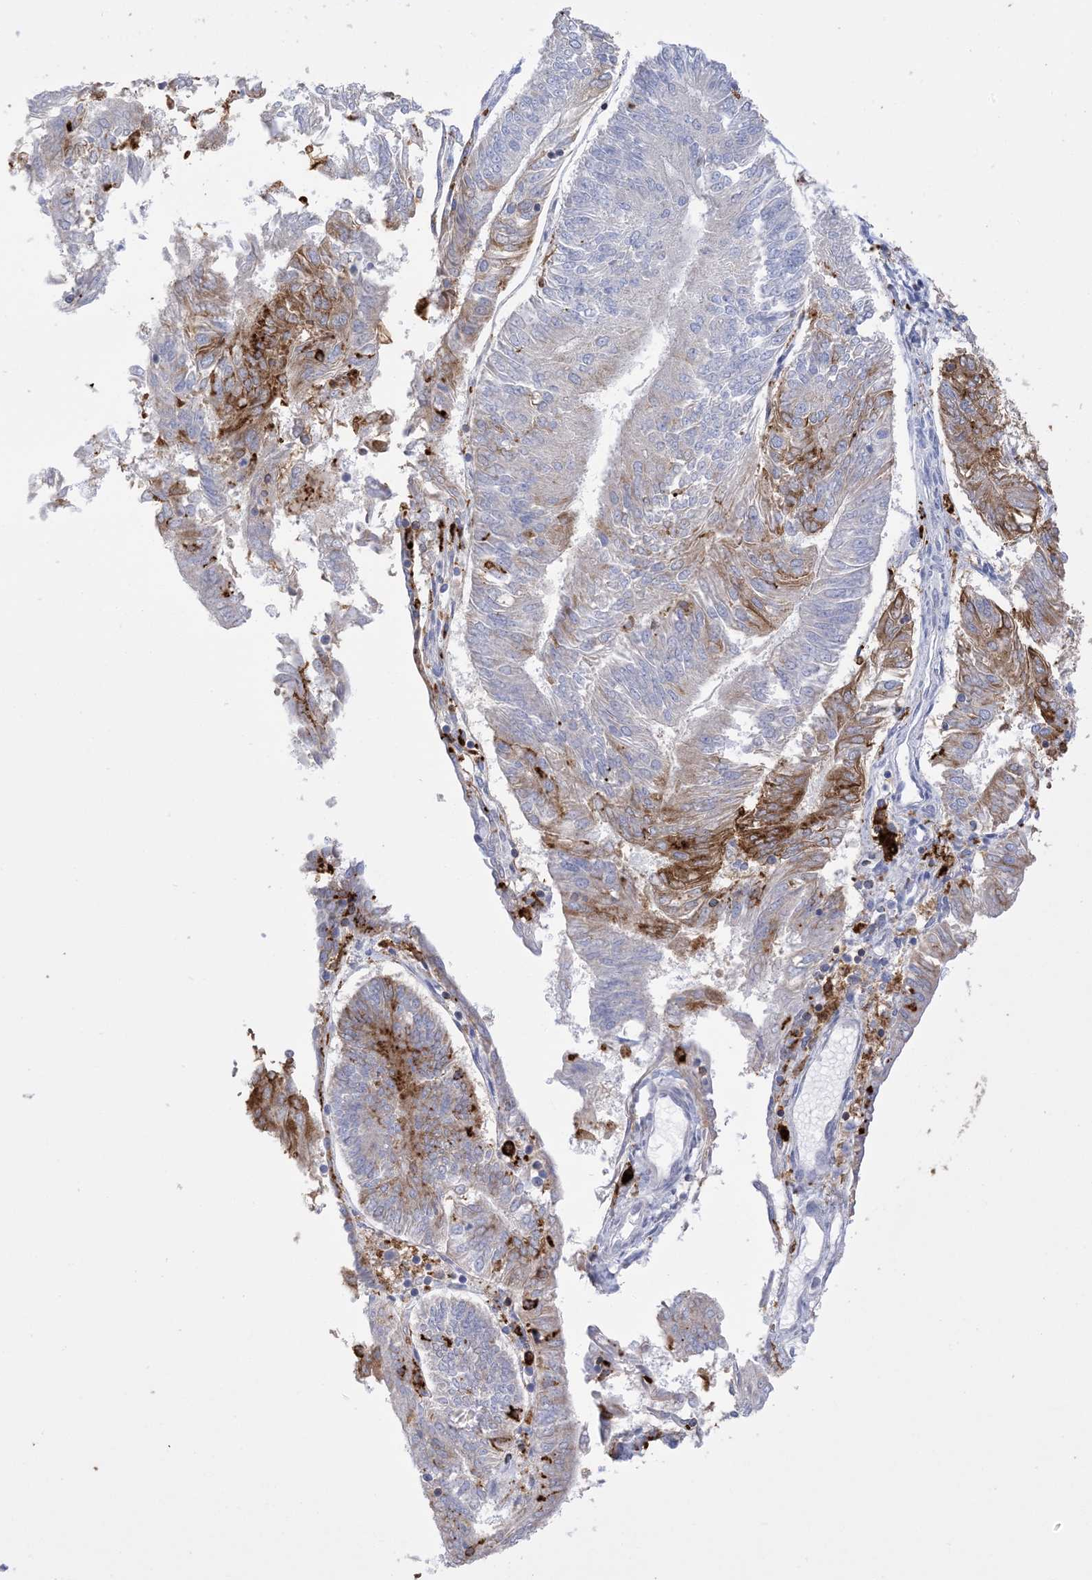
{"staining": {"intensity": "moderate", "quantity": "<25%", "location": "cytoplasmic/membranous"}, "tissue": "endometrial cancer", "cell_type": "Tumor cells", "image_type": "cancer", "snomed": [{"axis": "morphology", "description": "Adenocarcinoma, NOS"}, {"axis": "topography", "description": "Endometrium"}], "caption": "IHC histopathology image of endometrial cancer stained for a protein (brown), which shows low levels of moderate cytoplasmic/membranous staining in approximately <25% of tumor cells.", "gene": "DPH3", "patient": {"sex": "female", "age": 58}}